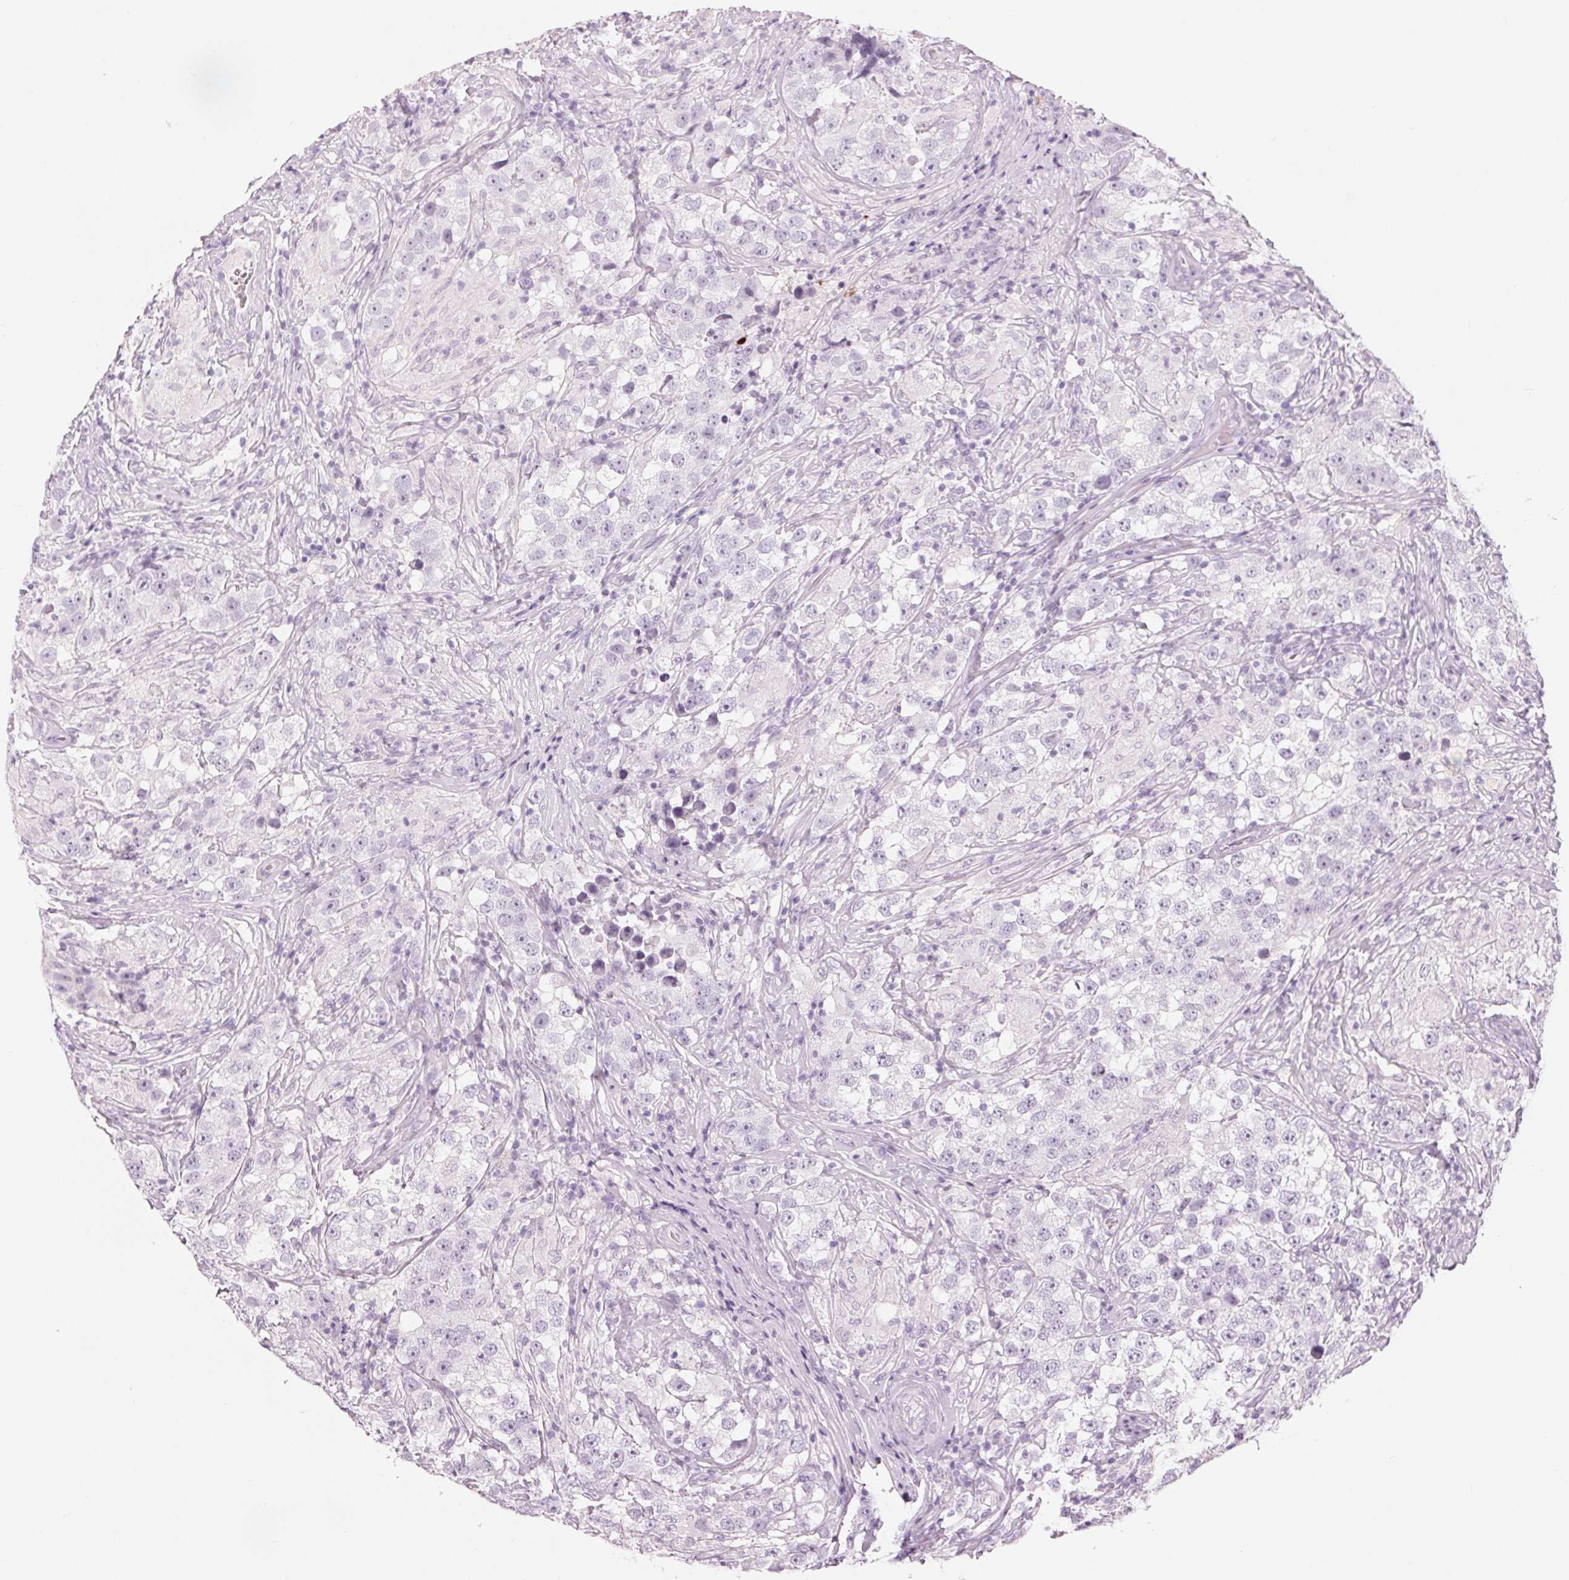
{"staining": {"intensity": "negative", "quantity": "none", "location": "none"}, "tissue": "testis cancer", "cell_type": "Tumor cells", "image_type": "cancer", "snomed": [{"axis": "morphology", "description": "Seminoma, NOS"}, {"axis": "topography", "description": "Testis"}], "caption": "Histopathology image shows no protein expression in tumor cells of testis cancer tissue.", "gene": "KLK7", "patient": {"sex": "male", "age": 46}}